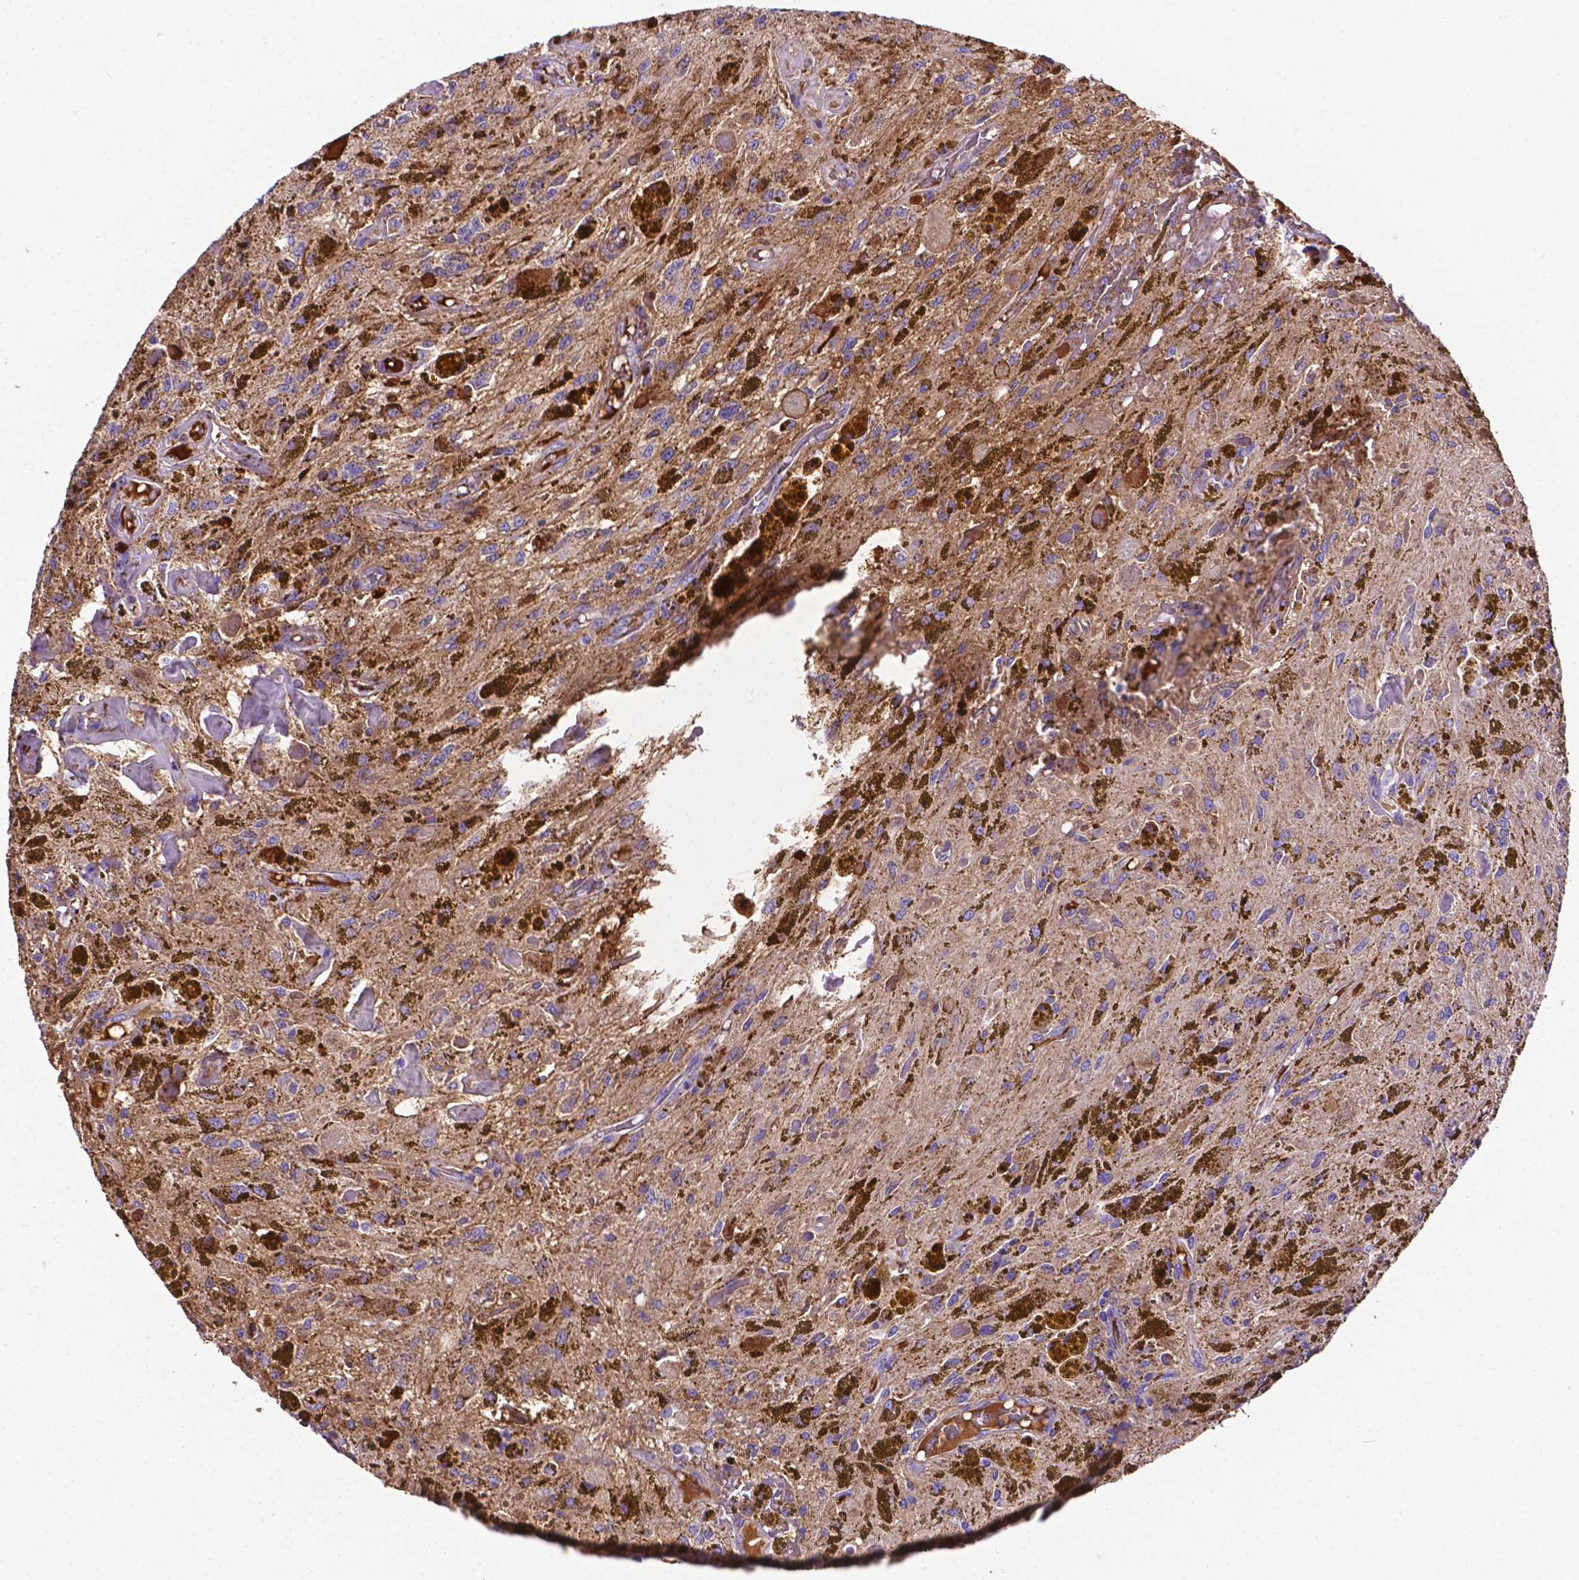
{"staining": {"intensity": "strong", "quantity": "<25%", "location": "cytoplasmic/membranous"}, "tissue": "glioma", "cell_type": "Tumor cells", "image_type": "cancer", "snomed": [{"axis": "morphology", "description": "Glioma, malignant, Low grade"}, {"axis": "topography", "description": "Cerebellum"}], "caption": "The micrograph reveals staining of glioma, revealing strong cytoplasmic/membranous protein staining (brown color) within tumor cells. (DAB = brown stain, brightfield microscopy at high magnification).", "gene": "APOE", "patient": {"sex": "female", "age": 14}}